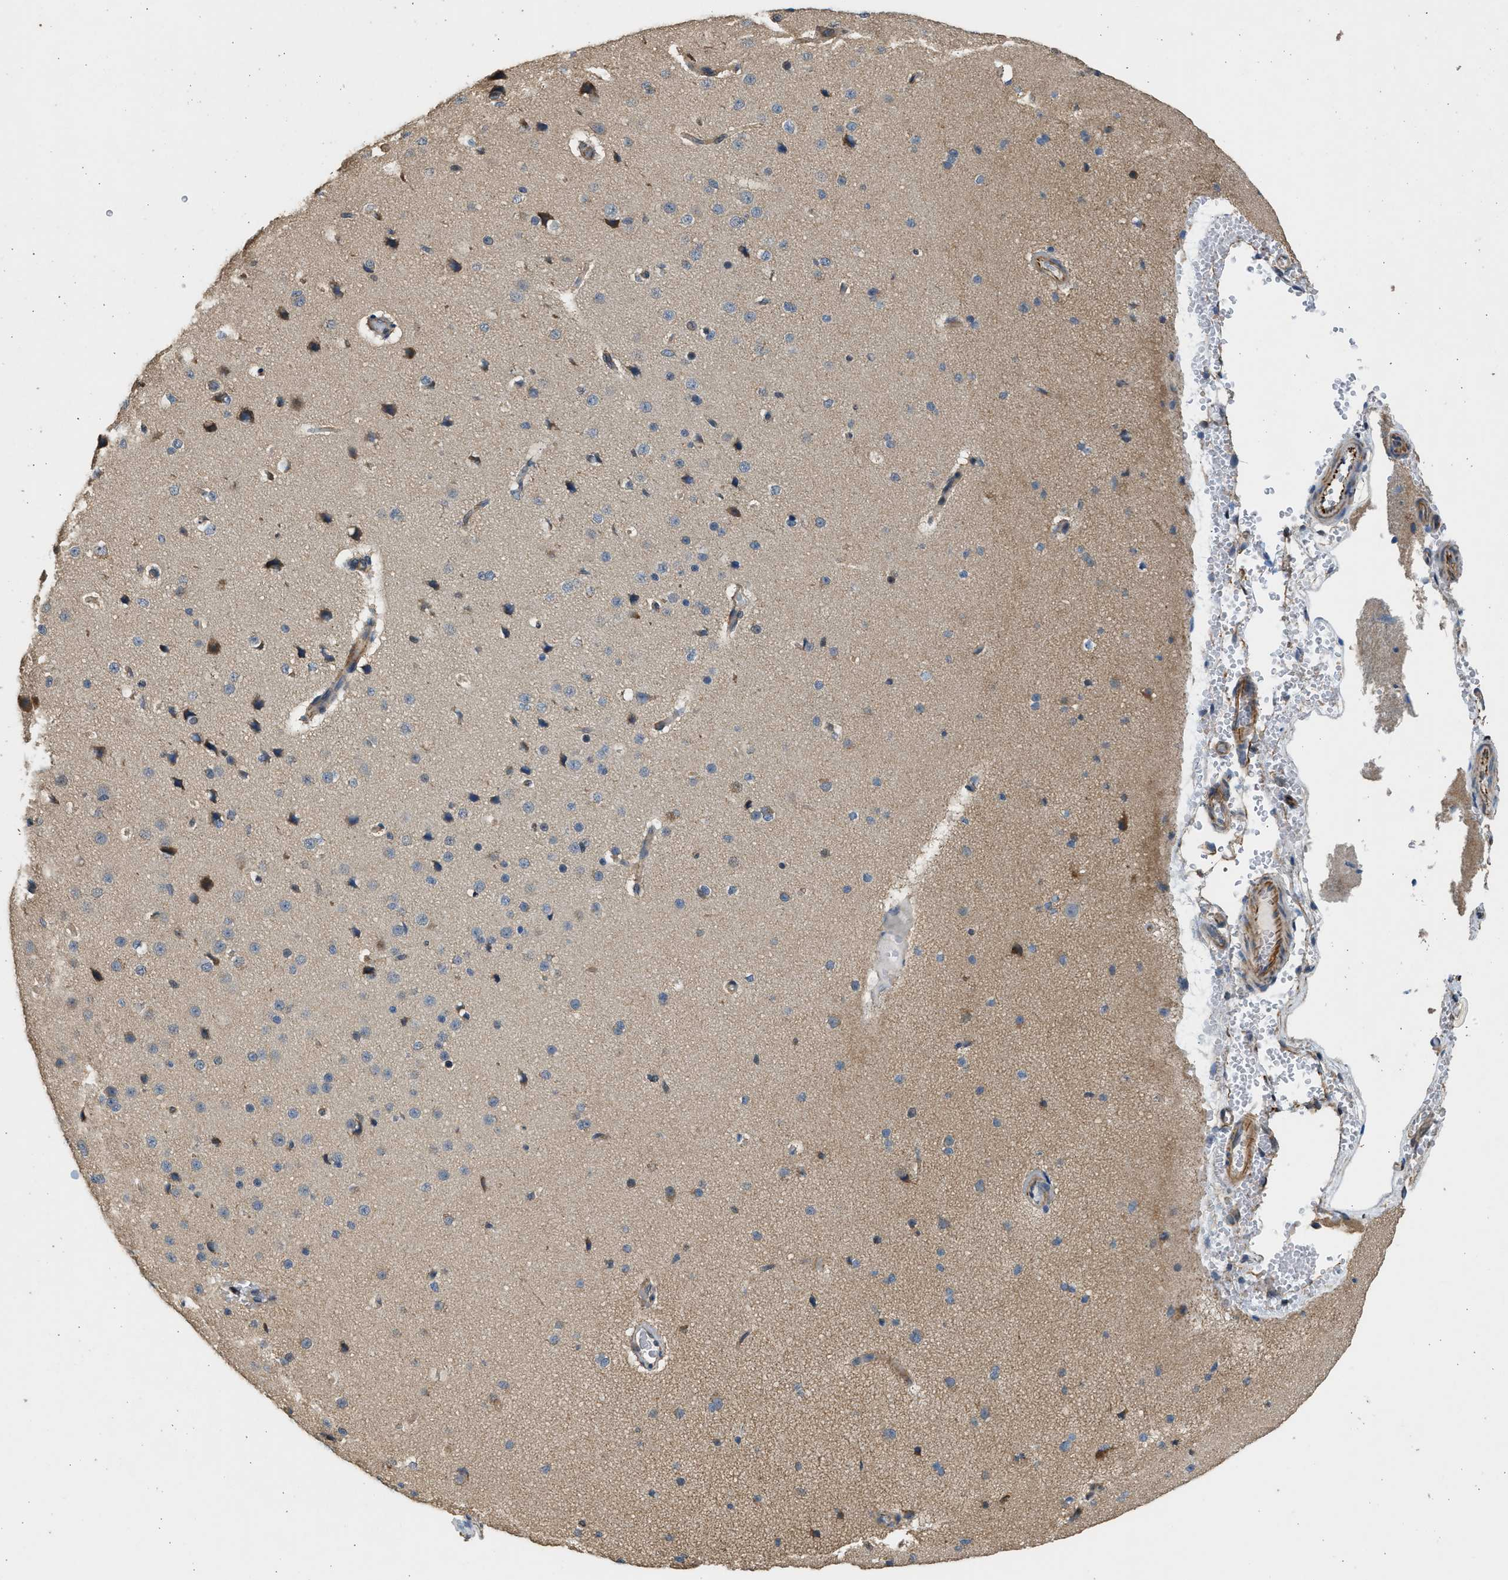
{"staining": {"intensity": "negative", "quantity": "none", "location": "none"}, "tissue": "cerebral cortex", "cell_type": "Endothelial cells", "image_type": "normal", "snomed": [{"axis": "morphology", "description": "Normal tissue, NOS"}, {"axis": "morphology", "description": "Developmental malformation"}, {"axis": "topography", "description": "Cerebral cortex"}], "caption": "Immunohistochemistry of normal human cerebral cortex shows no expression in endothelial cells.", "gene": "PCLO", "patient": {"sex": "female", "age": 30}}